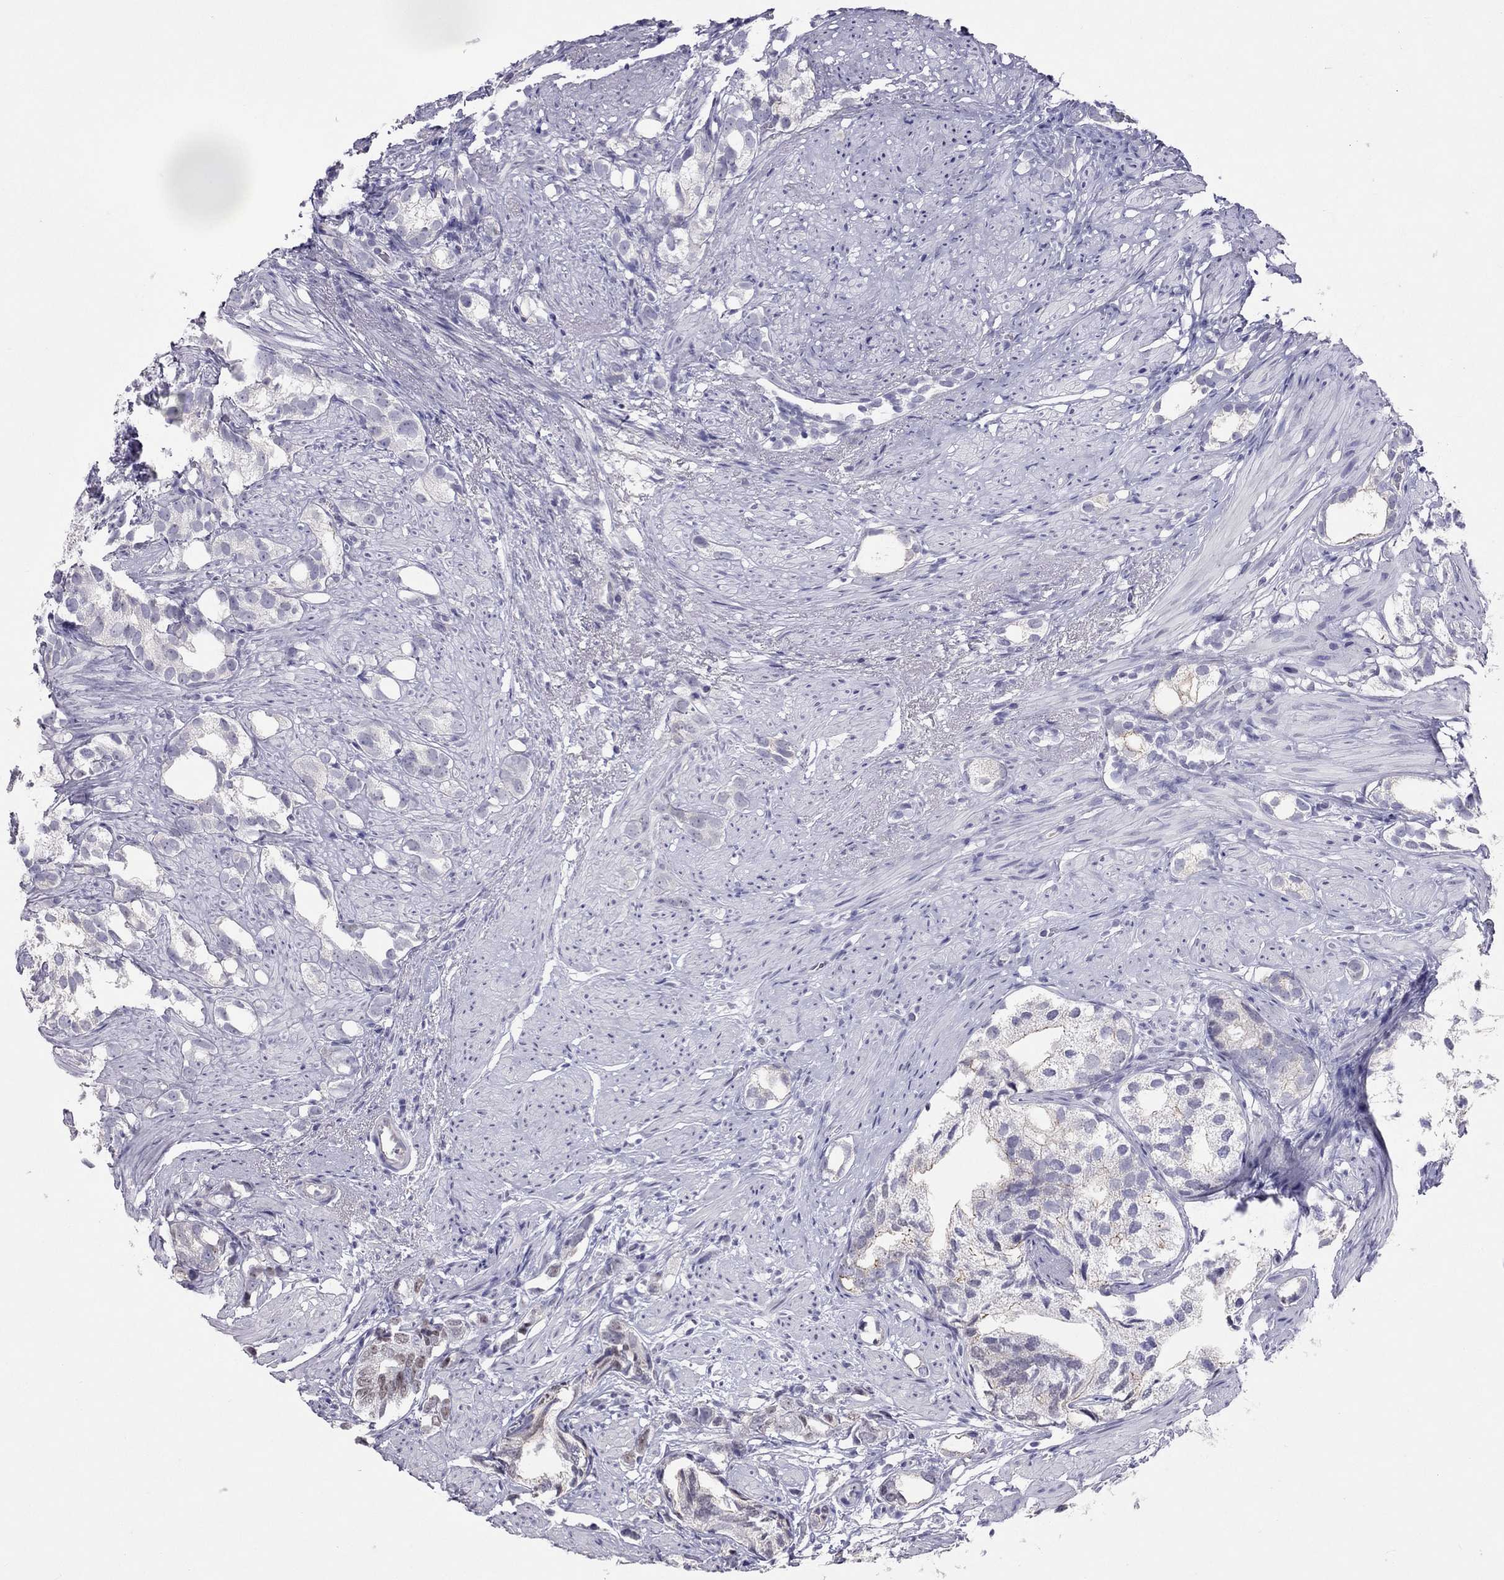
{"staining": {"intensity": "negative", "quantity": "none", "location": "none"}, "tissue": "prostate cancer", "cell_type": "Tumor cells", "image_type": "cancer", "snomed": [{"axis": "morphology", "description": "Adenocarcinoma, High grade"}, {"axis": "topography", "description": "Prostate"}], "caption": "A histopathology image of adenocarcinoma (high-grade) (prostate) stained for a protein demonstrates no brown staining in tumor cells.", "gene": "JHY", "patient": {"sex": "male", "age": 82}}